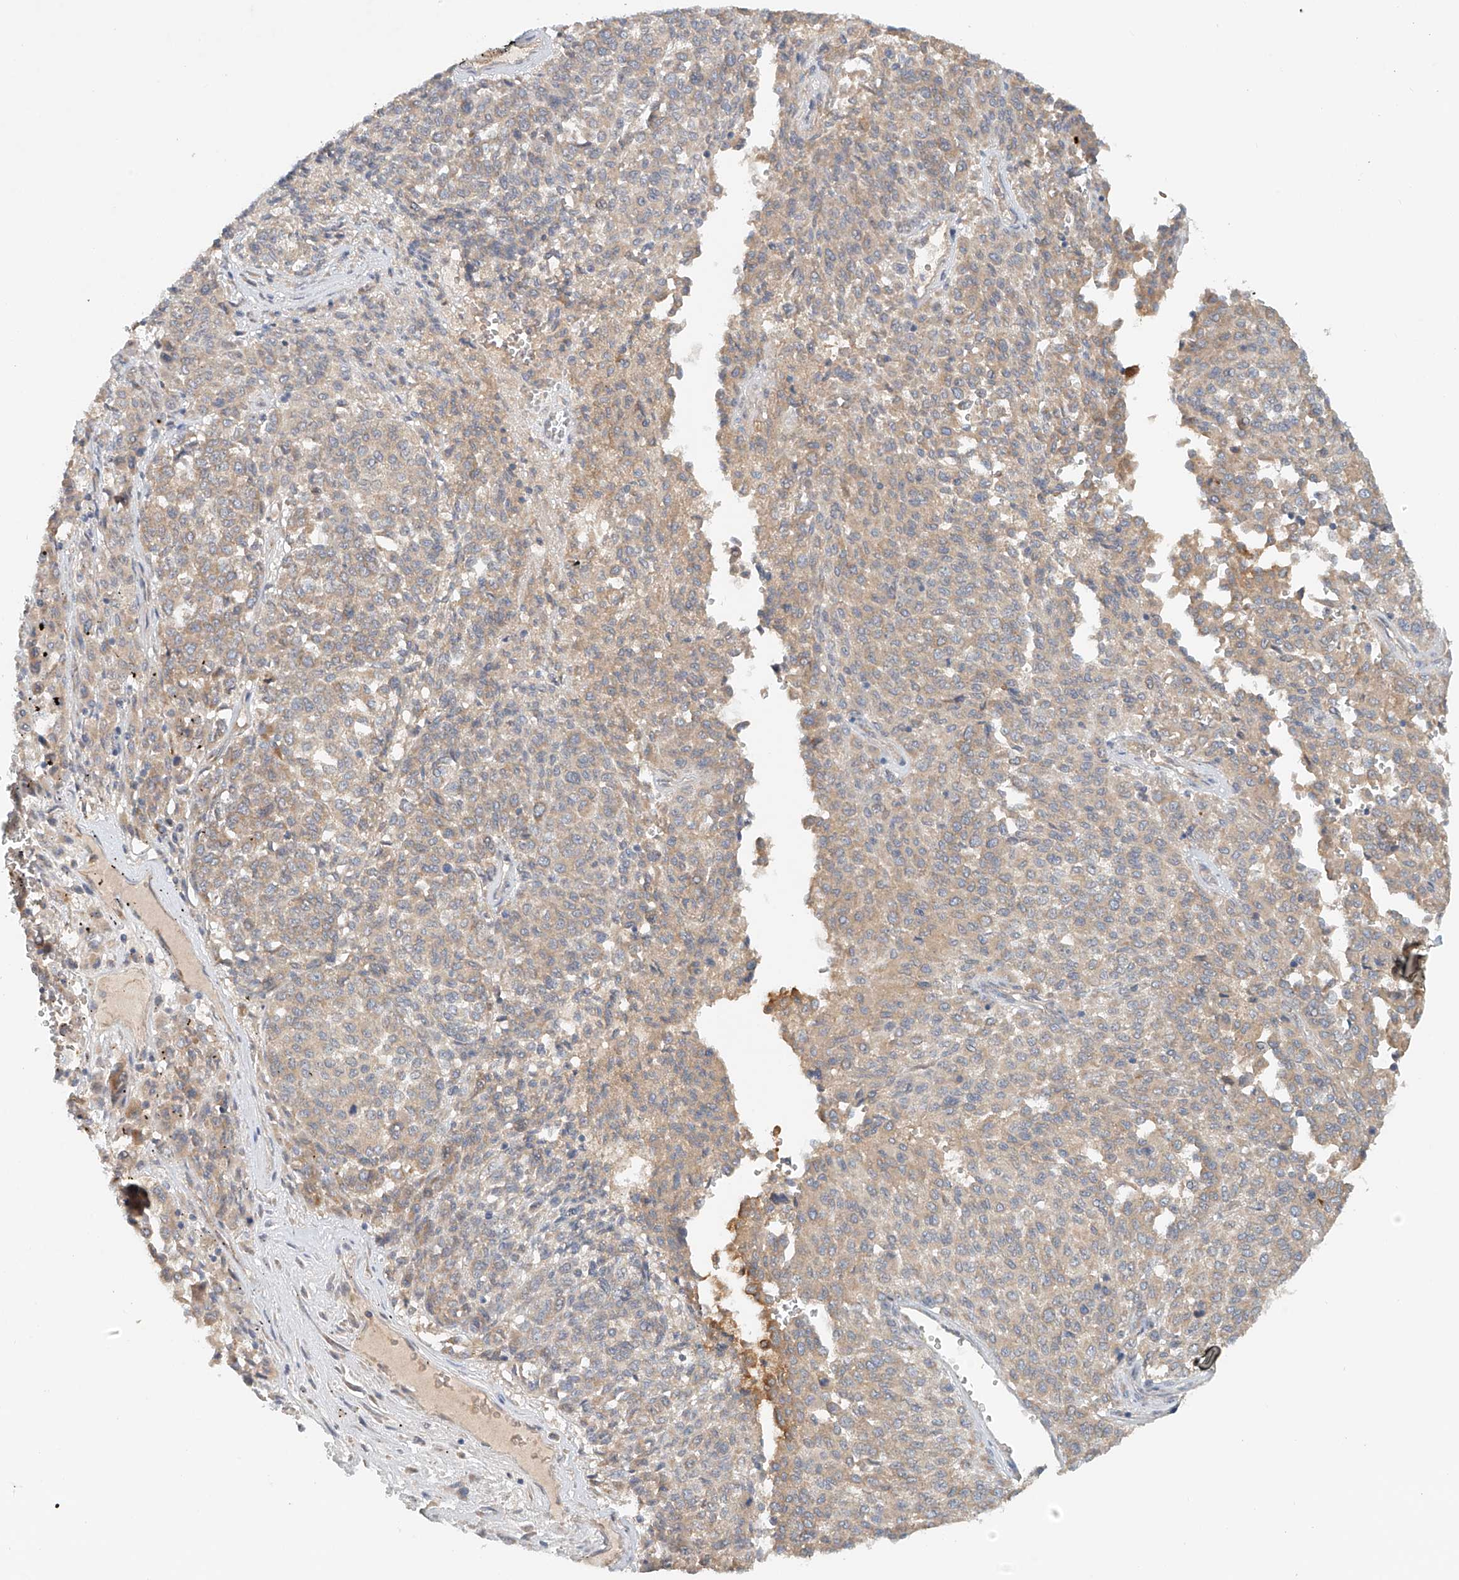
{"staining": {"intensity": "weak", "quantity": ">75%", "location": "cytoplasmic/membranous"}, "tissue": "melanoma", "cell_type": "Tumor cells", "image_type": "cancer", "snomed": [{"axis": "morphology", "description": "Malignant melanoma, Metastatic site"}, {"axis": "topography", "description": "Pancreas"}], "caption": "A brown stain shows weak cytoplasmic/membranous staining of a protein in melanoma tumor cells. (DAB IHC with brightfield microscopy, high magnification).", "gene": "LYRM9", "patient": {"sex": "female", "age": 30}}